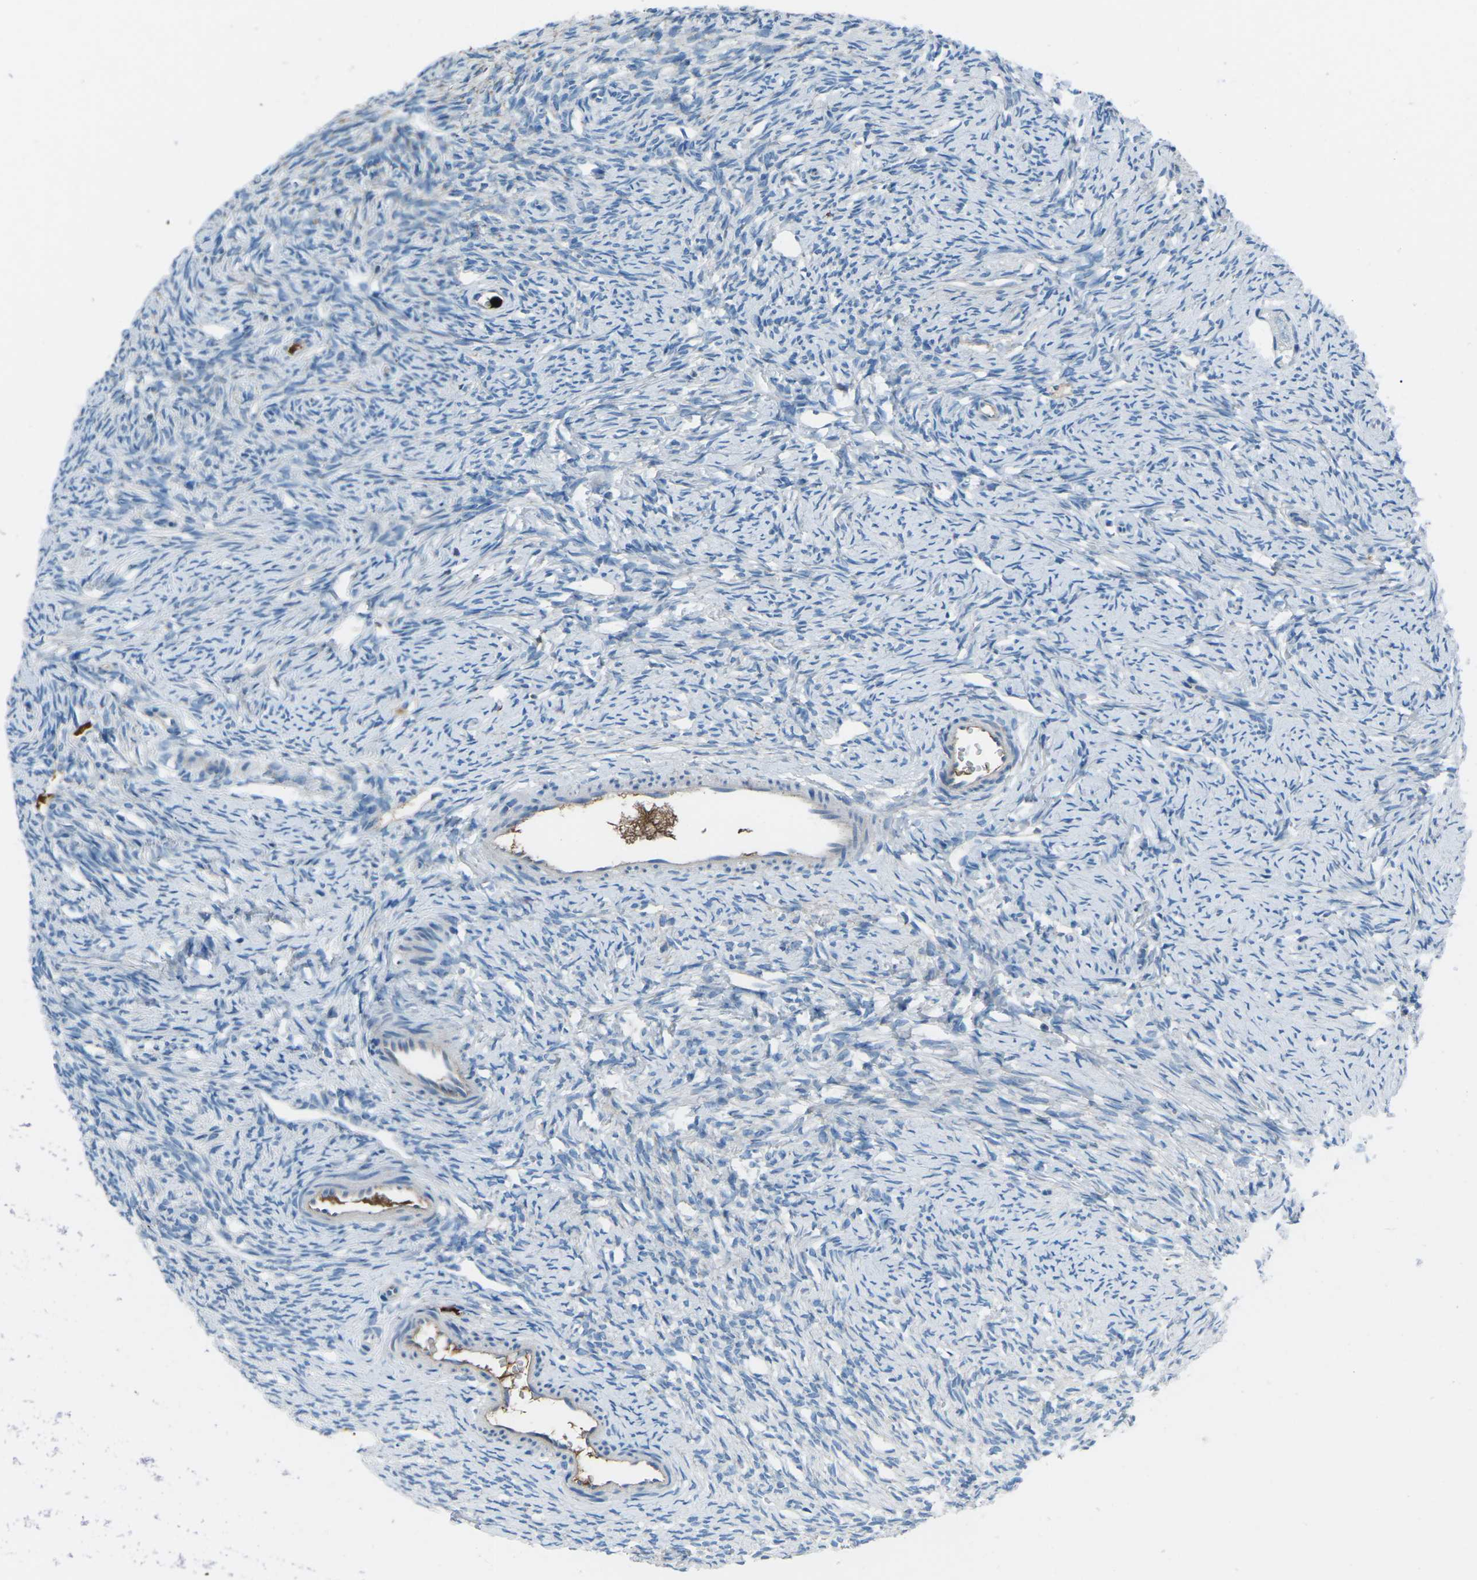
{"staining": {"intensity": "negative", "quantity": "none", "location": "none"}, "tissue": "ovary", "cell_type": "Follicle cells", "image_type": "normal", "snomed": [{"axis": "morphology", "description": "Normal tissue, NOS"}, {"axis": "topography", "description": "Ovary"}], "caption": "Immunohistochemistry of normal human ovary demonstrates no staining in follicle cells.", "gene": "FCN1", "patient": {"sex": "female", "age": 33}}